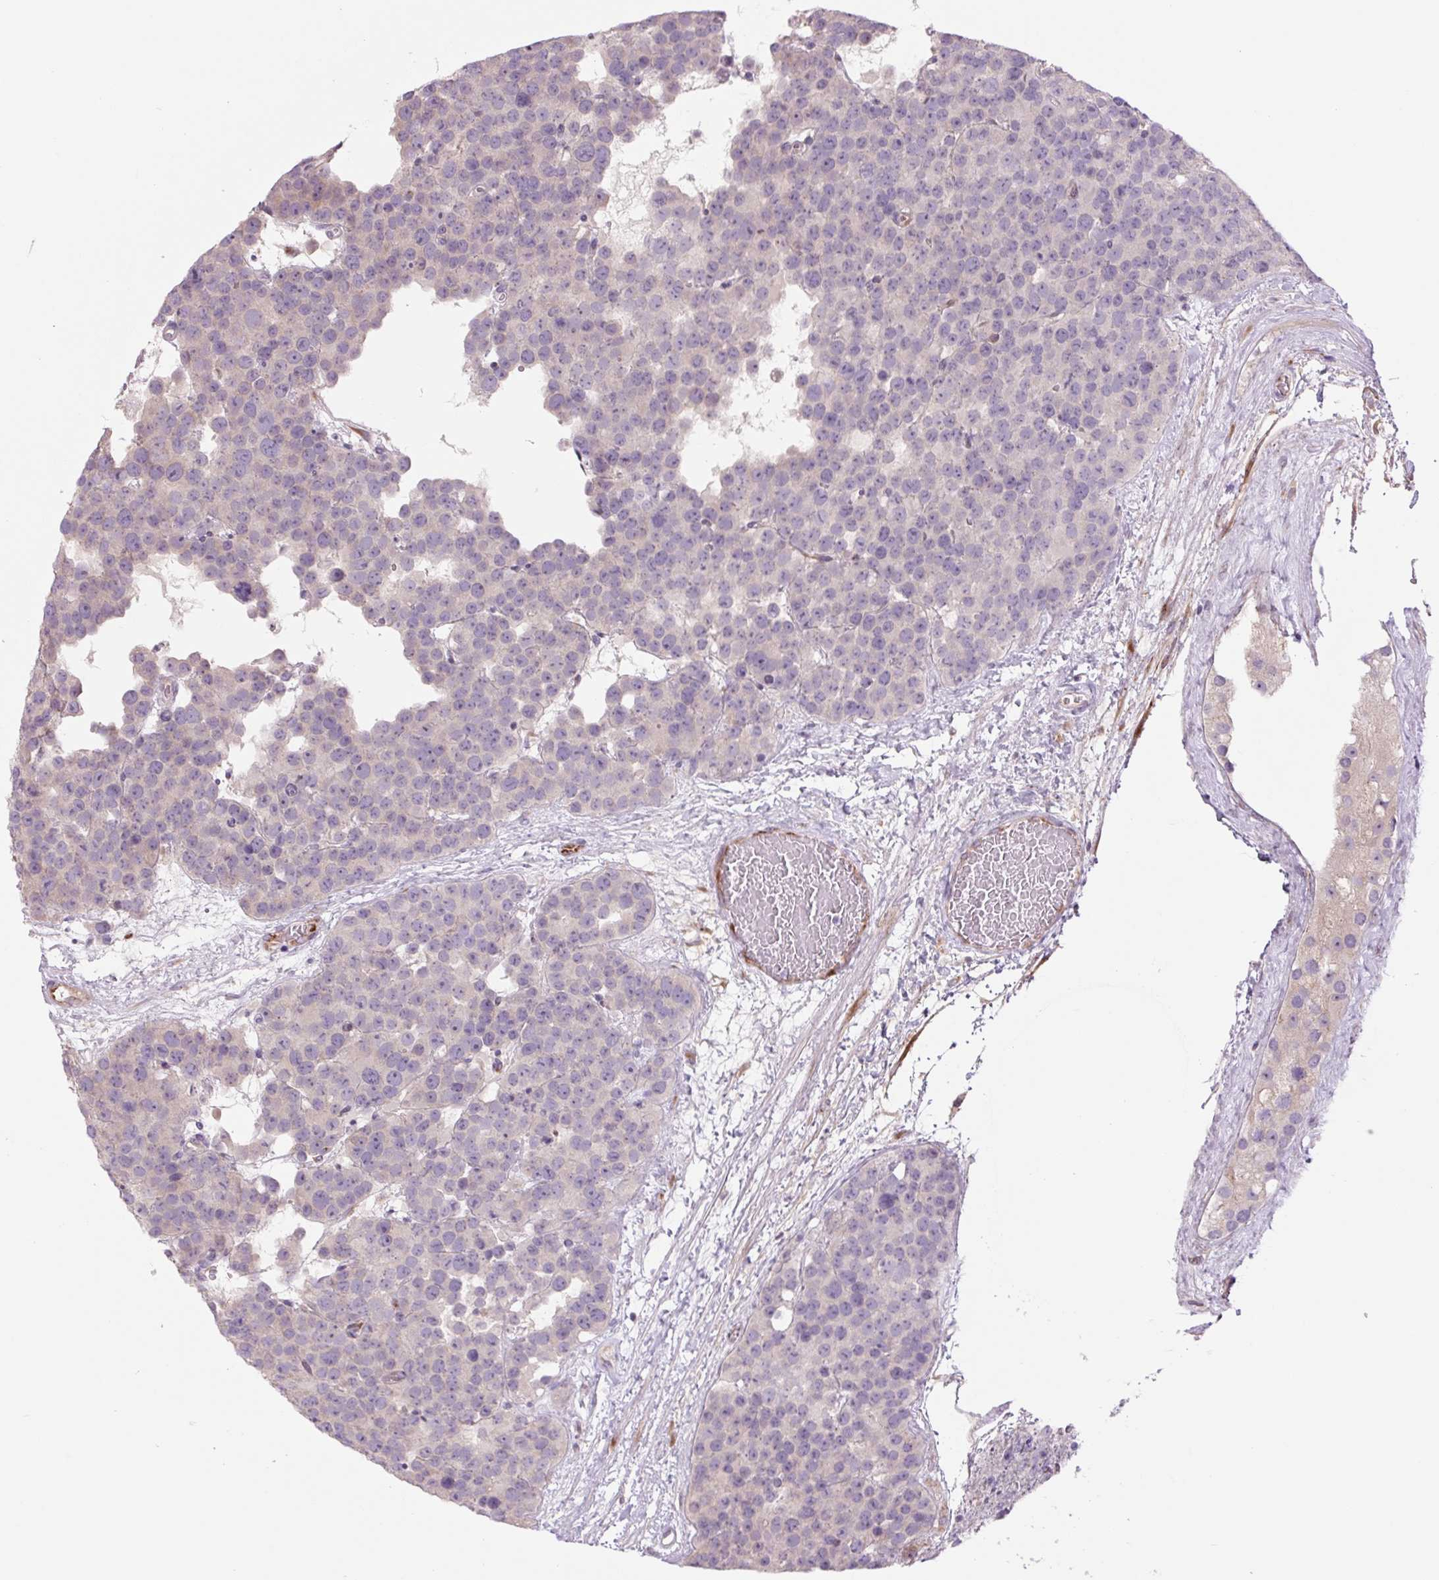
{"staining": {"intensity": "negative", "quantity": "none", "location": "none"}, "tissue": "testis cancer", "cell_type": "Tumor cells", "image_type": "cancer", "snomed": [{"axis": "morphology", "description": "Seminoma, NOS"}, {"axis": "topography", "description": "Testis"}], "caption": "Histopathology image shows no significant protein expression in tumor cells of testis cancer. Brightfield microscopy of IHC stained with DAB (brown) and hematoxylin (blue), captured at high magnification.", "gene": "PLA2G4A", "patient": {"sex": "male", "age": 71}}